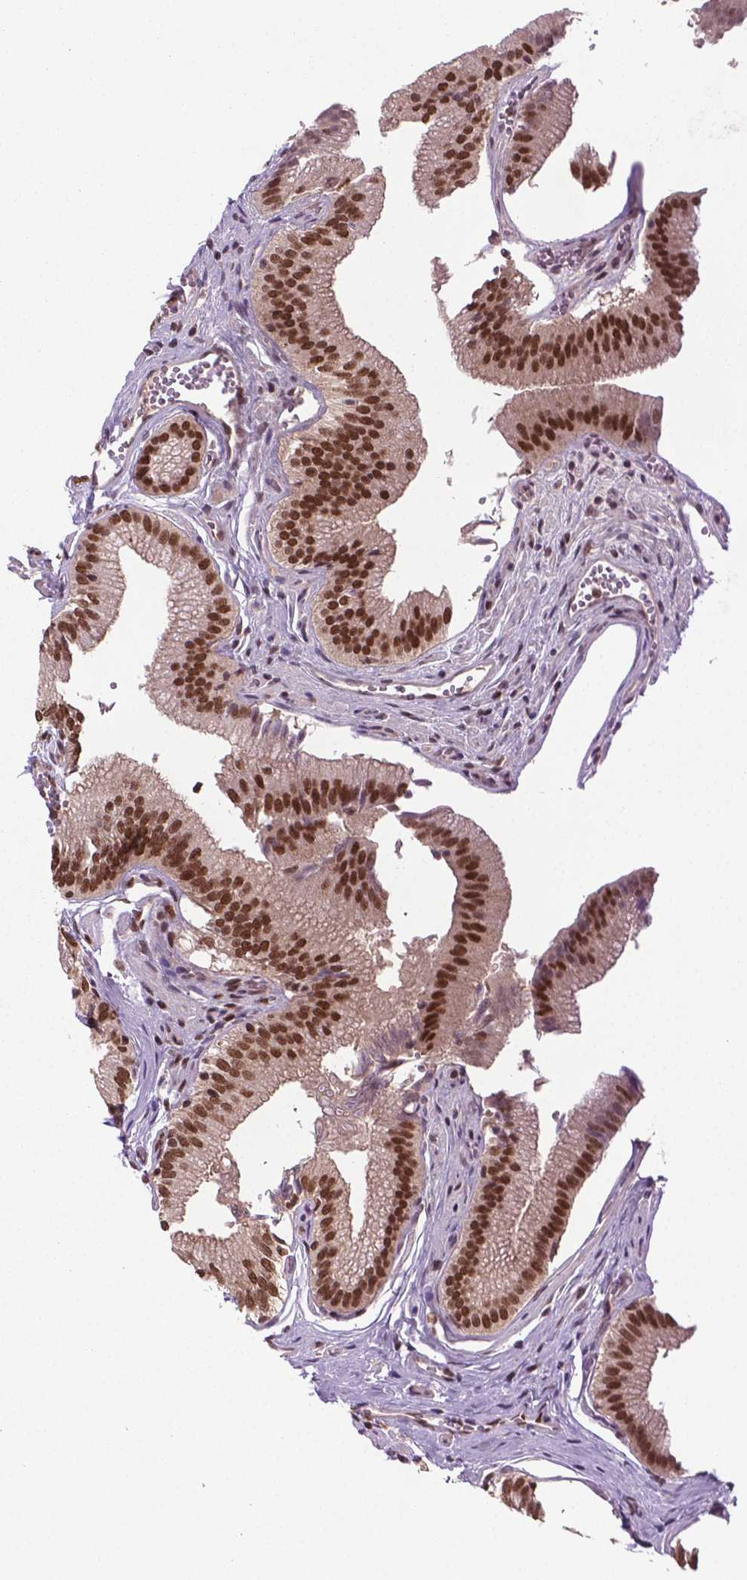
{"staining": {"intensity": "strong", "quantity": ">75%", "location": "nuclear"}, "tissue": "gallbladder", "cell_type": "Glandular cells", "image_type": "normal", "snomed": [{"axis": "morphology", "description": "Normal tissue, NOS"}, {"axis": "topography", "description": "Gallbladder"}, {"axis": "topography", "description": "Peripheral nerve tissue"}], "caption": "Protein expression analysis of unremarkable gallbladder displays strong nuclear positivity in about >75% of glandular cells.", "gene": "SIRT6", "patient": {"sex": "male", "age": 17}}